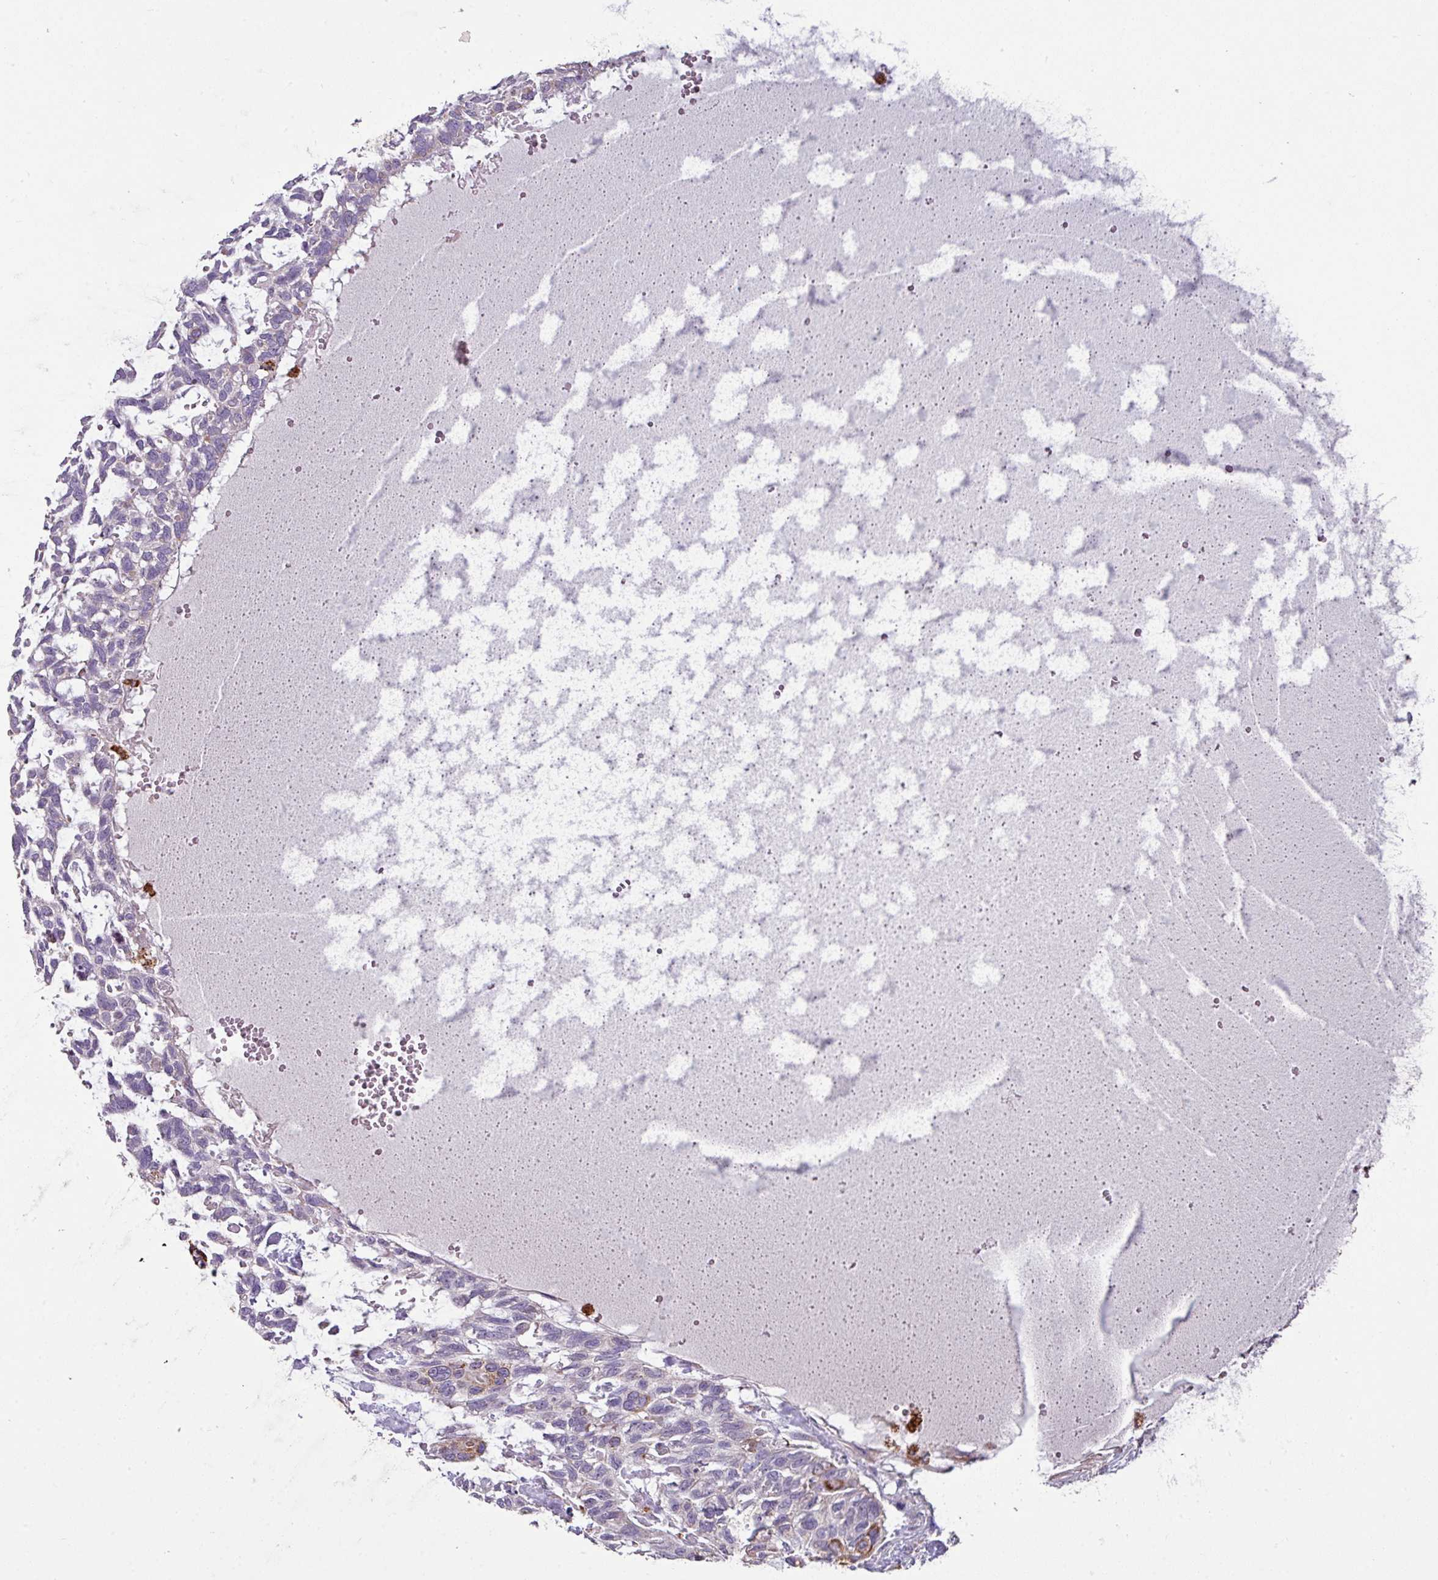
{"staining": {"intensity": "negative", "quantity": "none", "location": "none"}, "tissue": "skin cancer", "cell_type": "Tumor cells", "image_type": "cancer", "snomed": [{"axis": "morphology", "description": "Basal cell carcinoma"}, {"axis": "topography", "description": "Skin"}], "caption": "An image of skin basal cell carcinoma stained for a protein exhibits no brown staining in tumor cells.", "gene": "SQOR", "patient": {"sex": "male", "age": 88}}